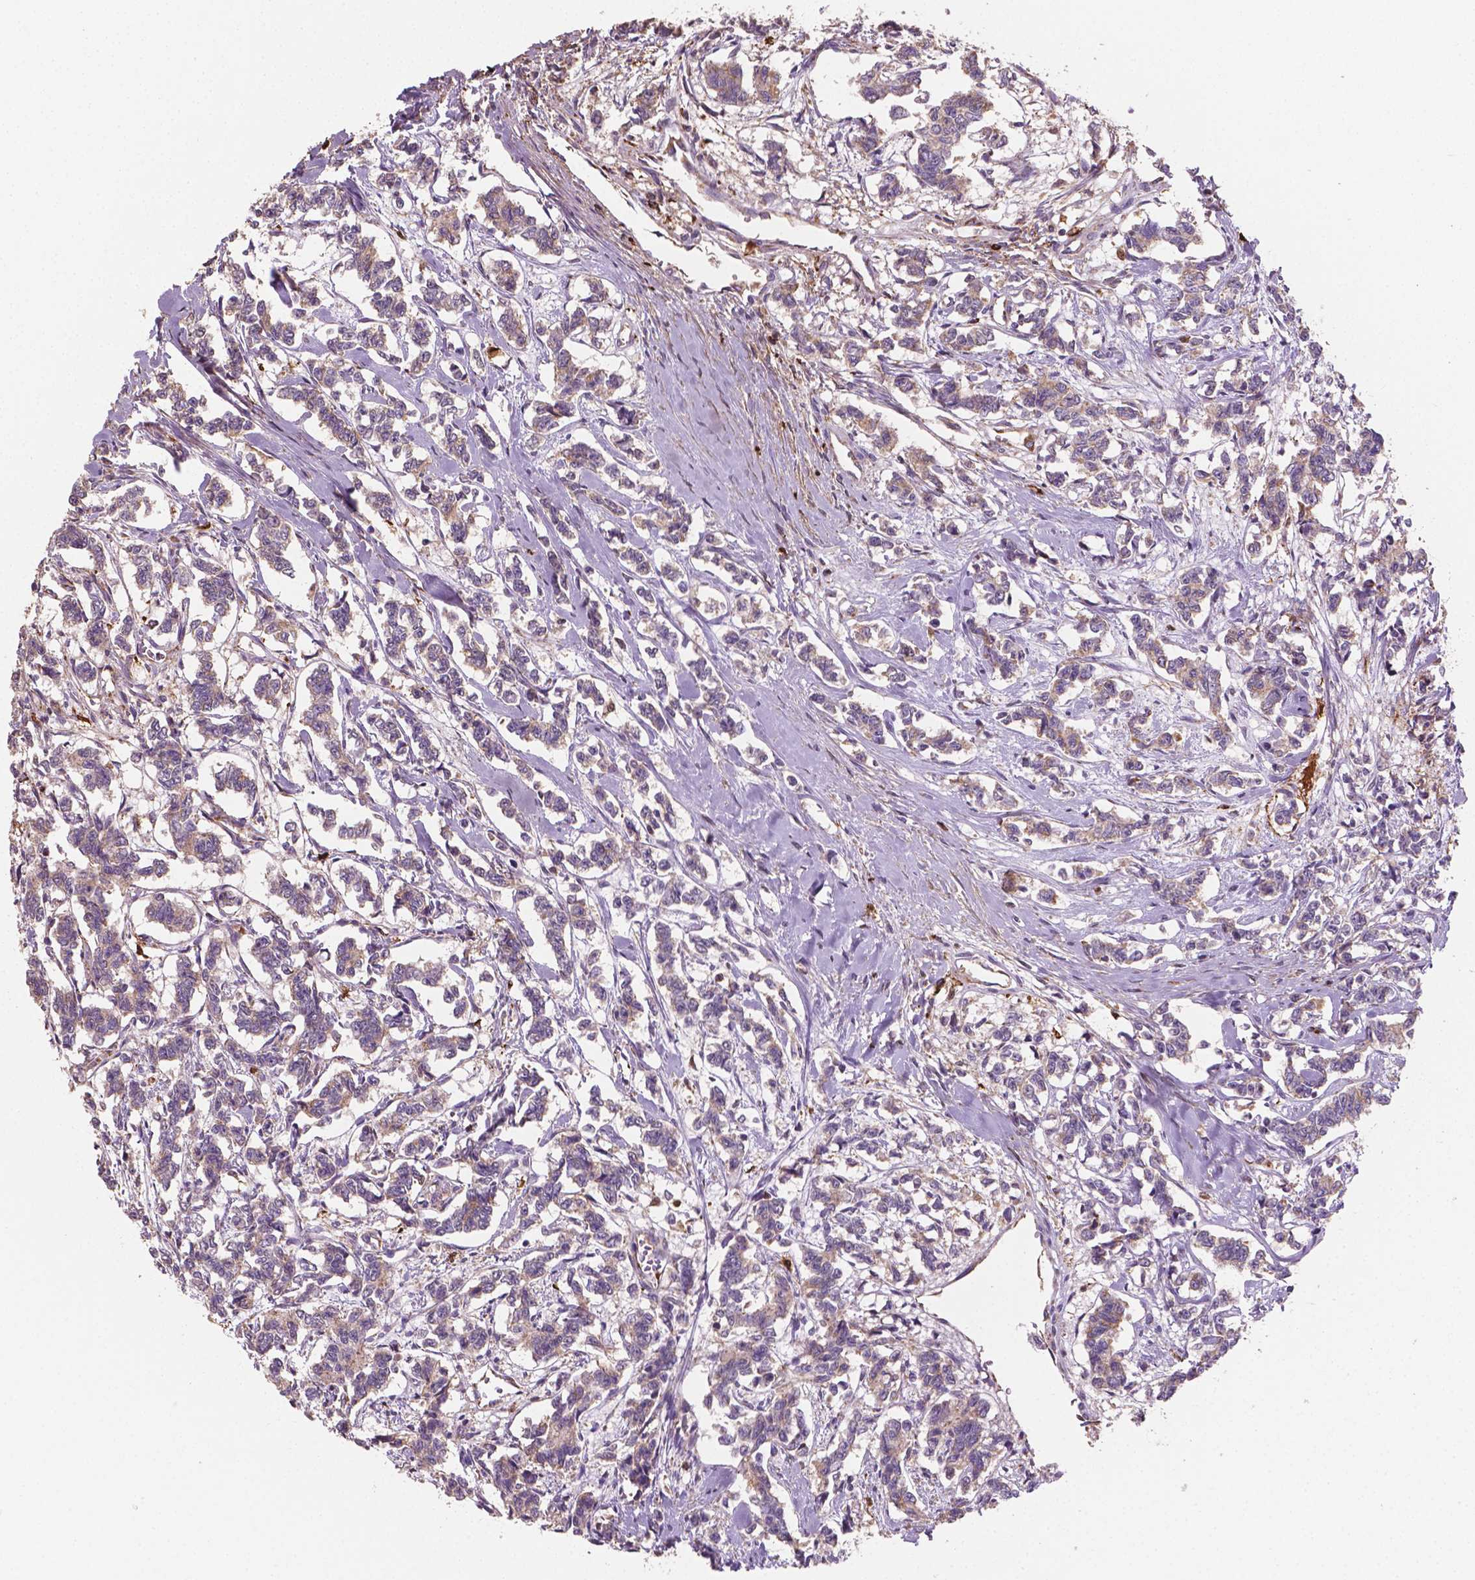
{"staining": {"intensity": "weak", "quantity": ">75%", "location": "cytoplasmic/membranous"}, "tissue": "carcinoid", "cell_type": "Tumor cells", "image_type": "cancer", "snomed": [{"axis": "morphology", "description": "Carcinoid, malignant, NOS"}, {"axis": "topography", "description": "Kidney"}], "caption": "This image displays carcinoid stained with immunohistochemistry (IHC) to label a protein in brown. The cytoplasmic/membranous of tumor cells show weak positivity for the protein. Nuclei are counter-stained blue.", "gene": "TCAF1", "patient": {"sex": "female", "age": 41}}